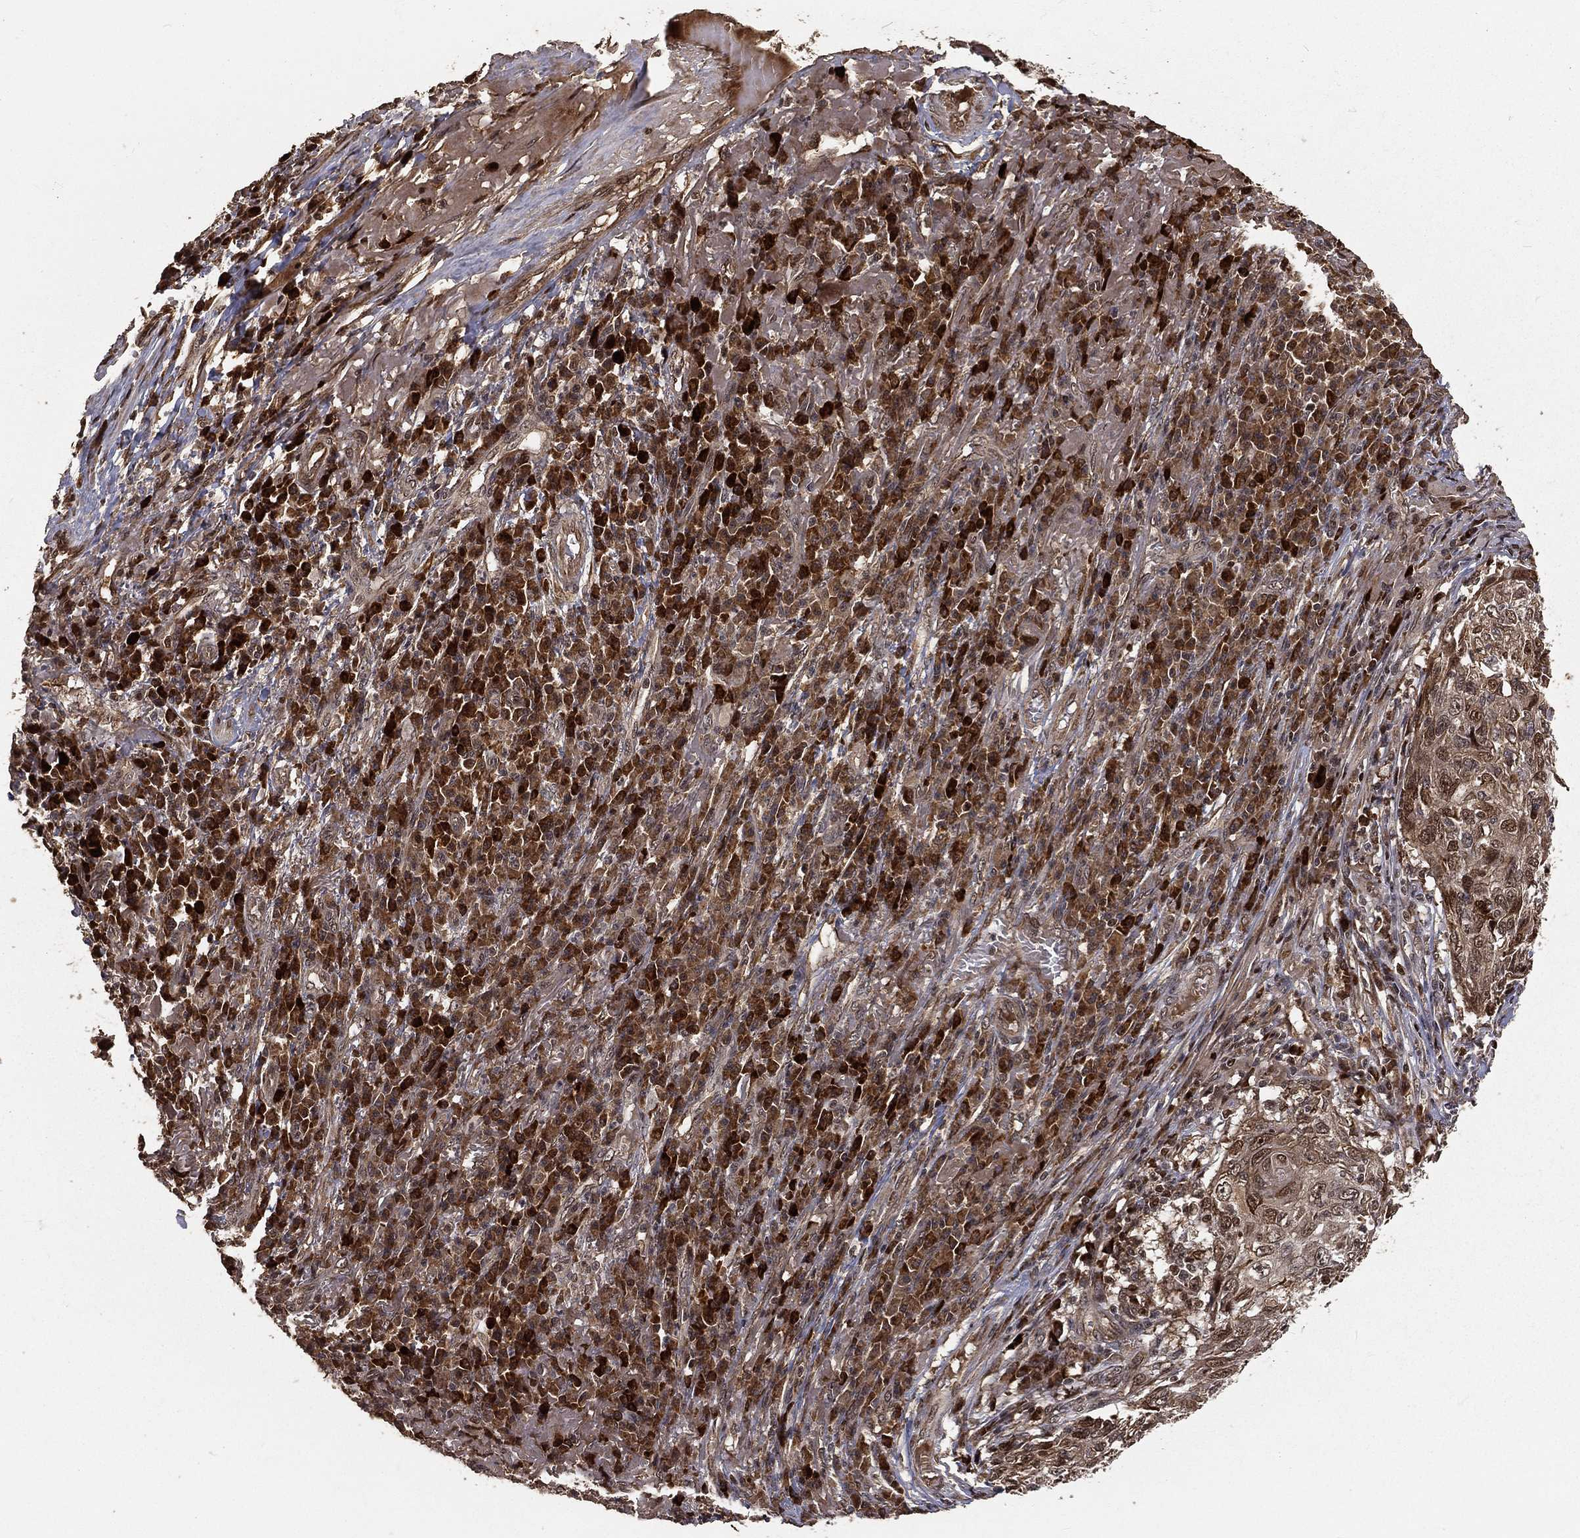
{"staining": {"intensity": "strong", "quantity": ">75%", "location": "cytoplasmic/membranous,nuclear"}, "tissue": "skin cancer", "cell_type": "Tumor cells", "image_type": "cancer", "snomed": [{"axis": "morphology", "description": "Squamous cell carcinoma, NOS"}, {"axis": "topography", "description": "Skin"}], "caption": "An image of human squamous cell carcinoma (skin) stained for a protein displays strong cytoplasmic/membranous and nuclear brown staining in tumor cells.", "gene": "MAPK1", "patient": {"sex": "male", "age": 92}}